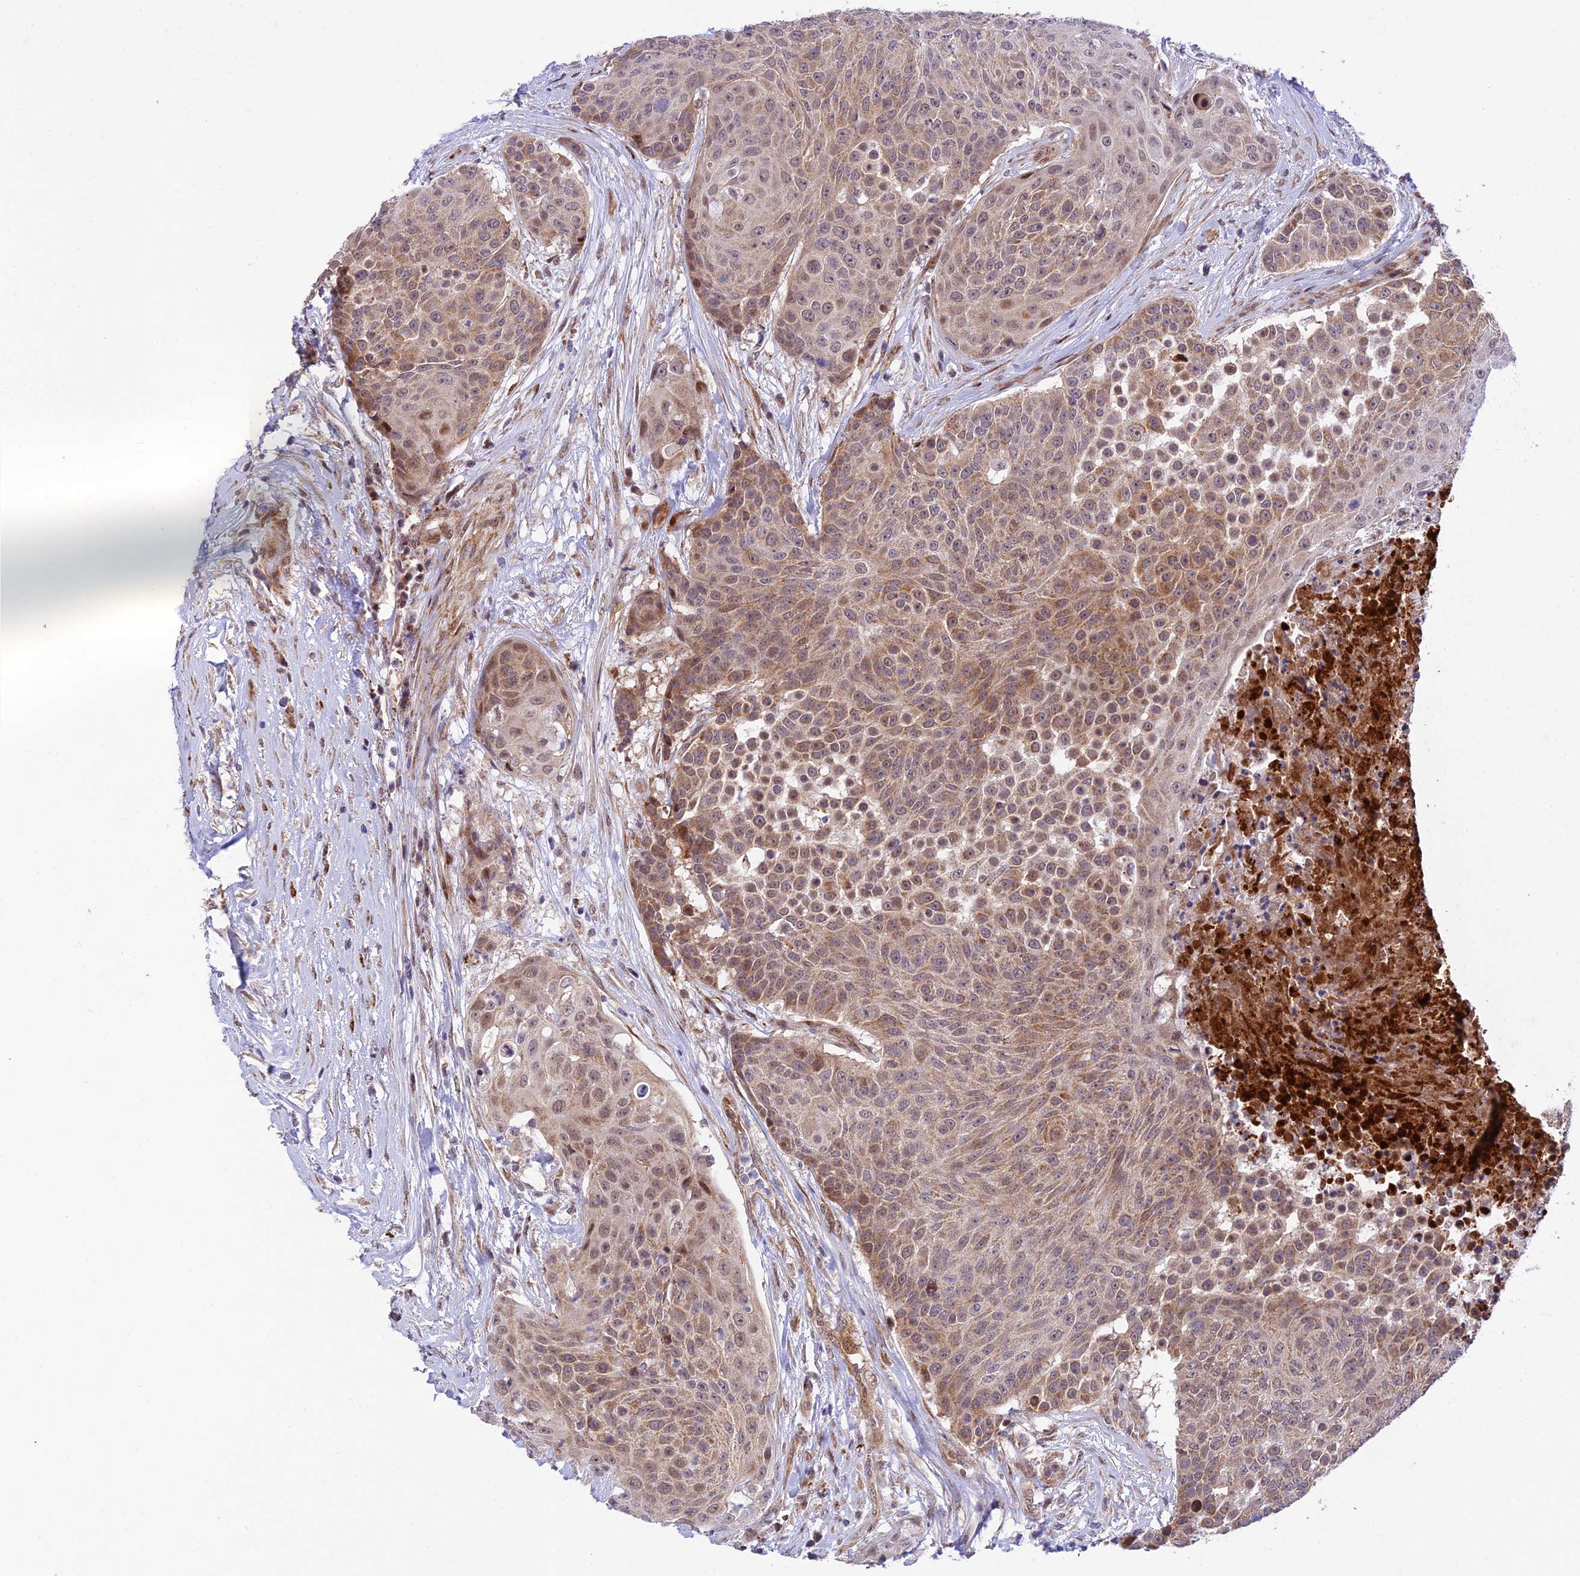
{"staining": {"intensity": "moderate", "quantity": ">75%", "location": "cytoplasmic/membranous,nuclear"}, "tissue": "urothelial cancer", "cell_type": "Tumor cells", "image_type": "cancer", "snomed": [{"axis": "morphology", "description": "Urothelial carcinoma, High grade"}, {"axis": "topography", "description": "Urinary bladder"}], "caption": "Protein expression analysis of human urothelial cancer reveals moderate cytoplasmic/membranous and nuclear positivity in about >75% of tumor cells.", "gene": "WDR55", "patient": {"sex": "female", "age": 63}}